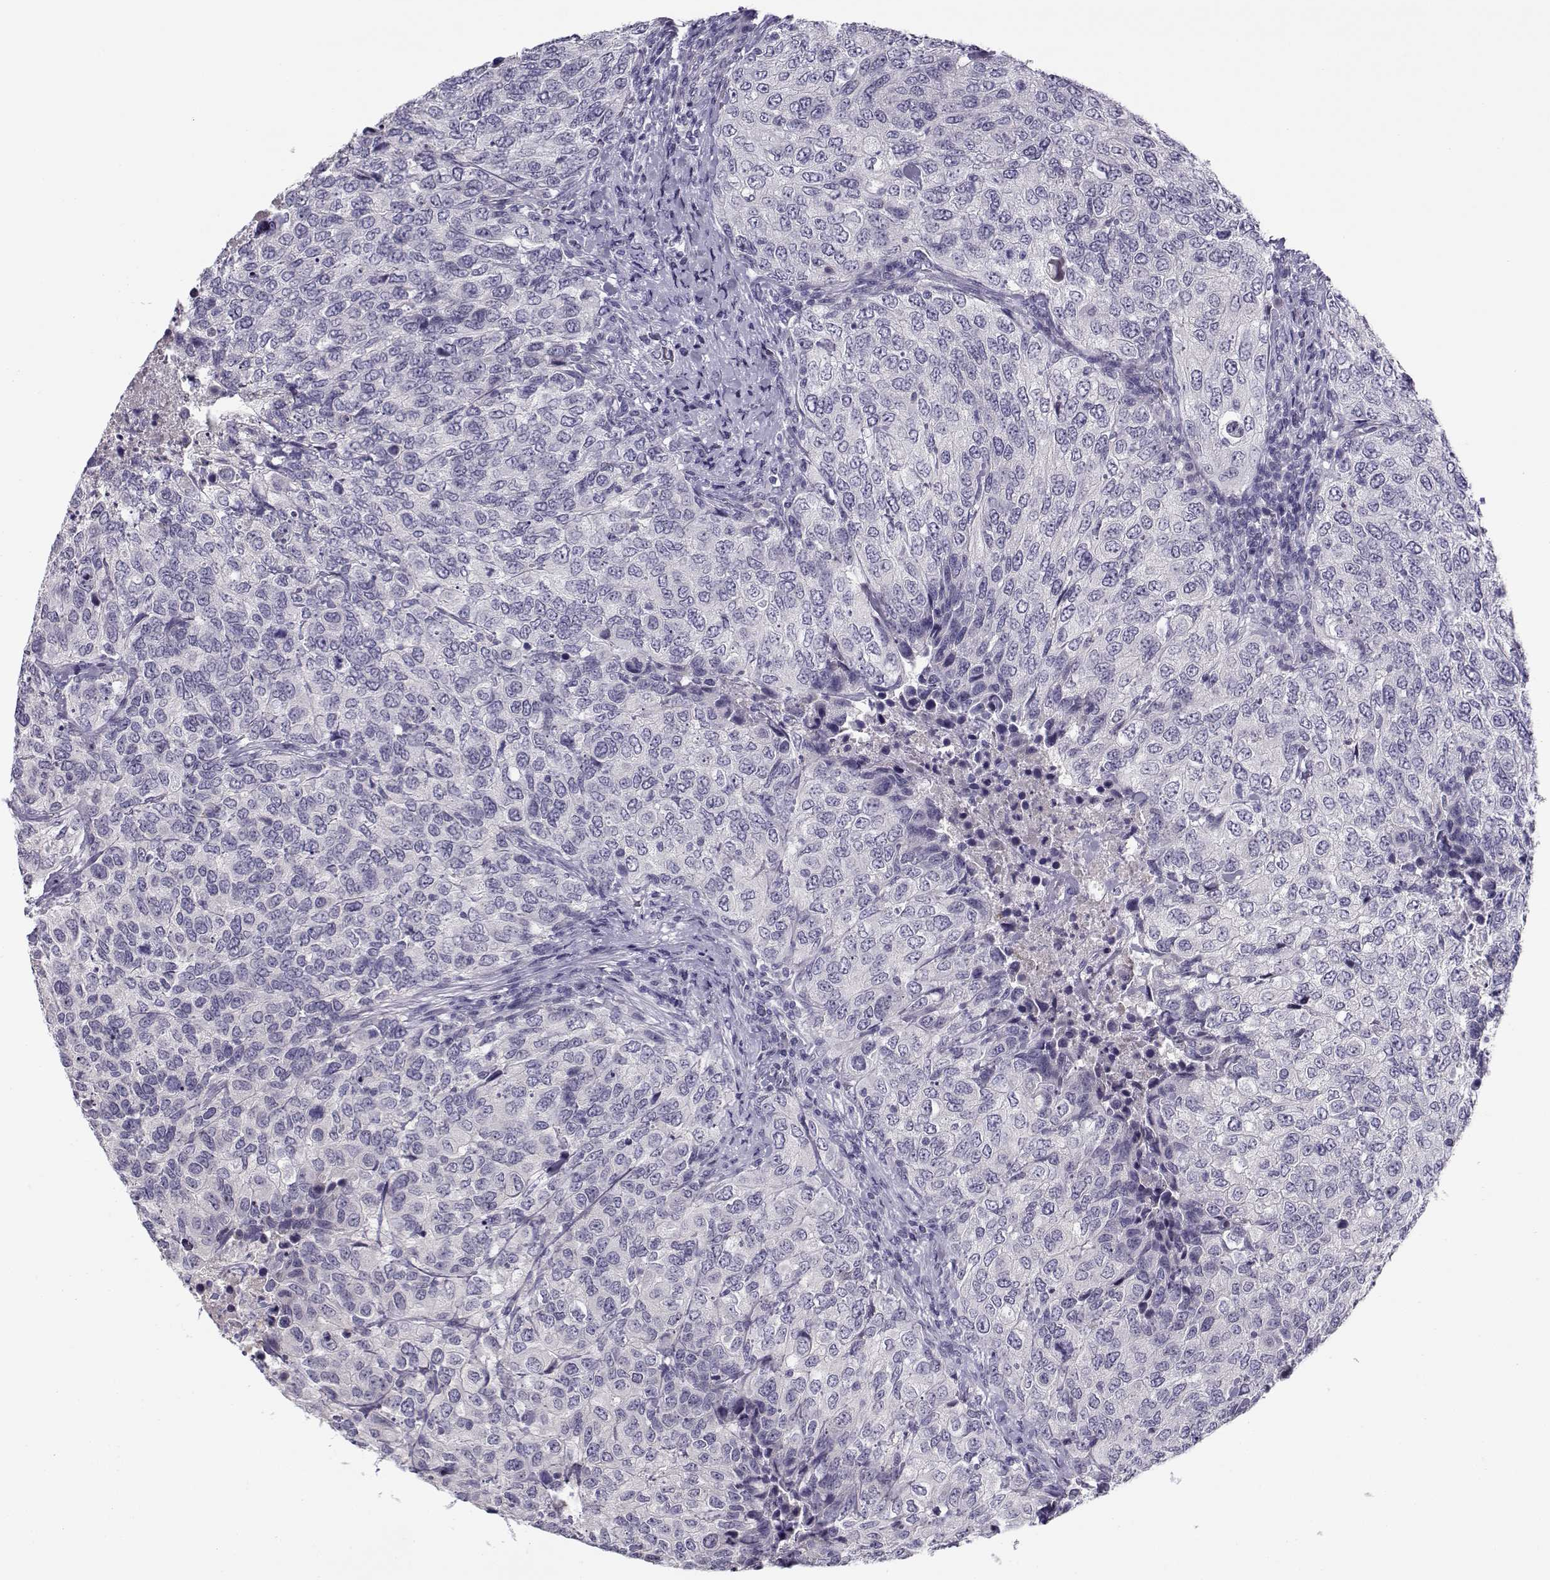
{"staining": {"intensity": "negative", "quantity": "none", "location": "none"}, "tissue": "urothelial cancer", "cell_type": "Tumor cells", "image_type": "cancer", "snomed": [{"axis": "morphology", "description": "Urothelial carcinoma, High grade"}, {"axis": "topography", "description": "Urinary bladder"}], "caption": "Immunohistochemistry (IHC) photomicrograph of urothelial carcinoma (high-grade) stained for a protein (brown), which exhibits no expression in tumor cells.", "gene": "CFAP77", "patient": {"sex": "female", "age": 78}}